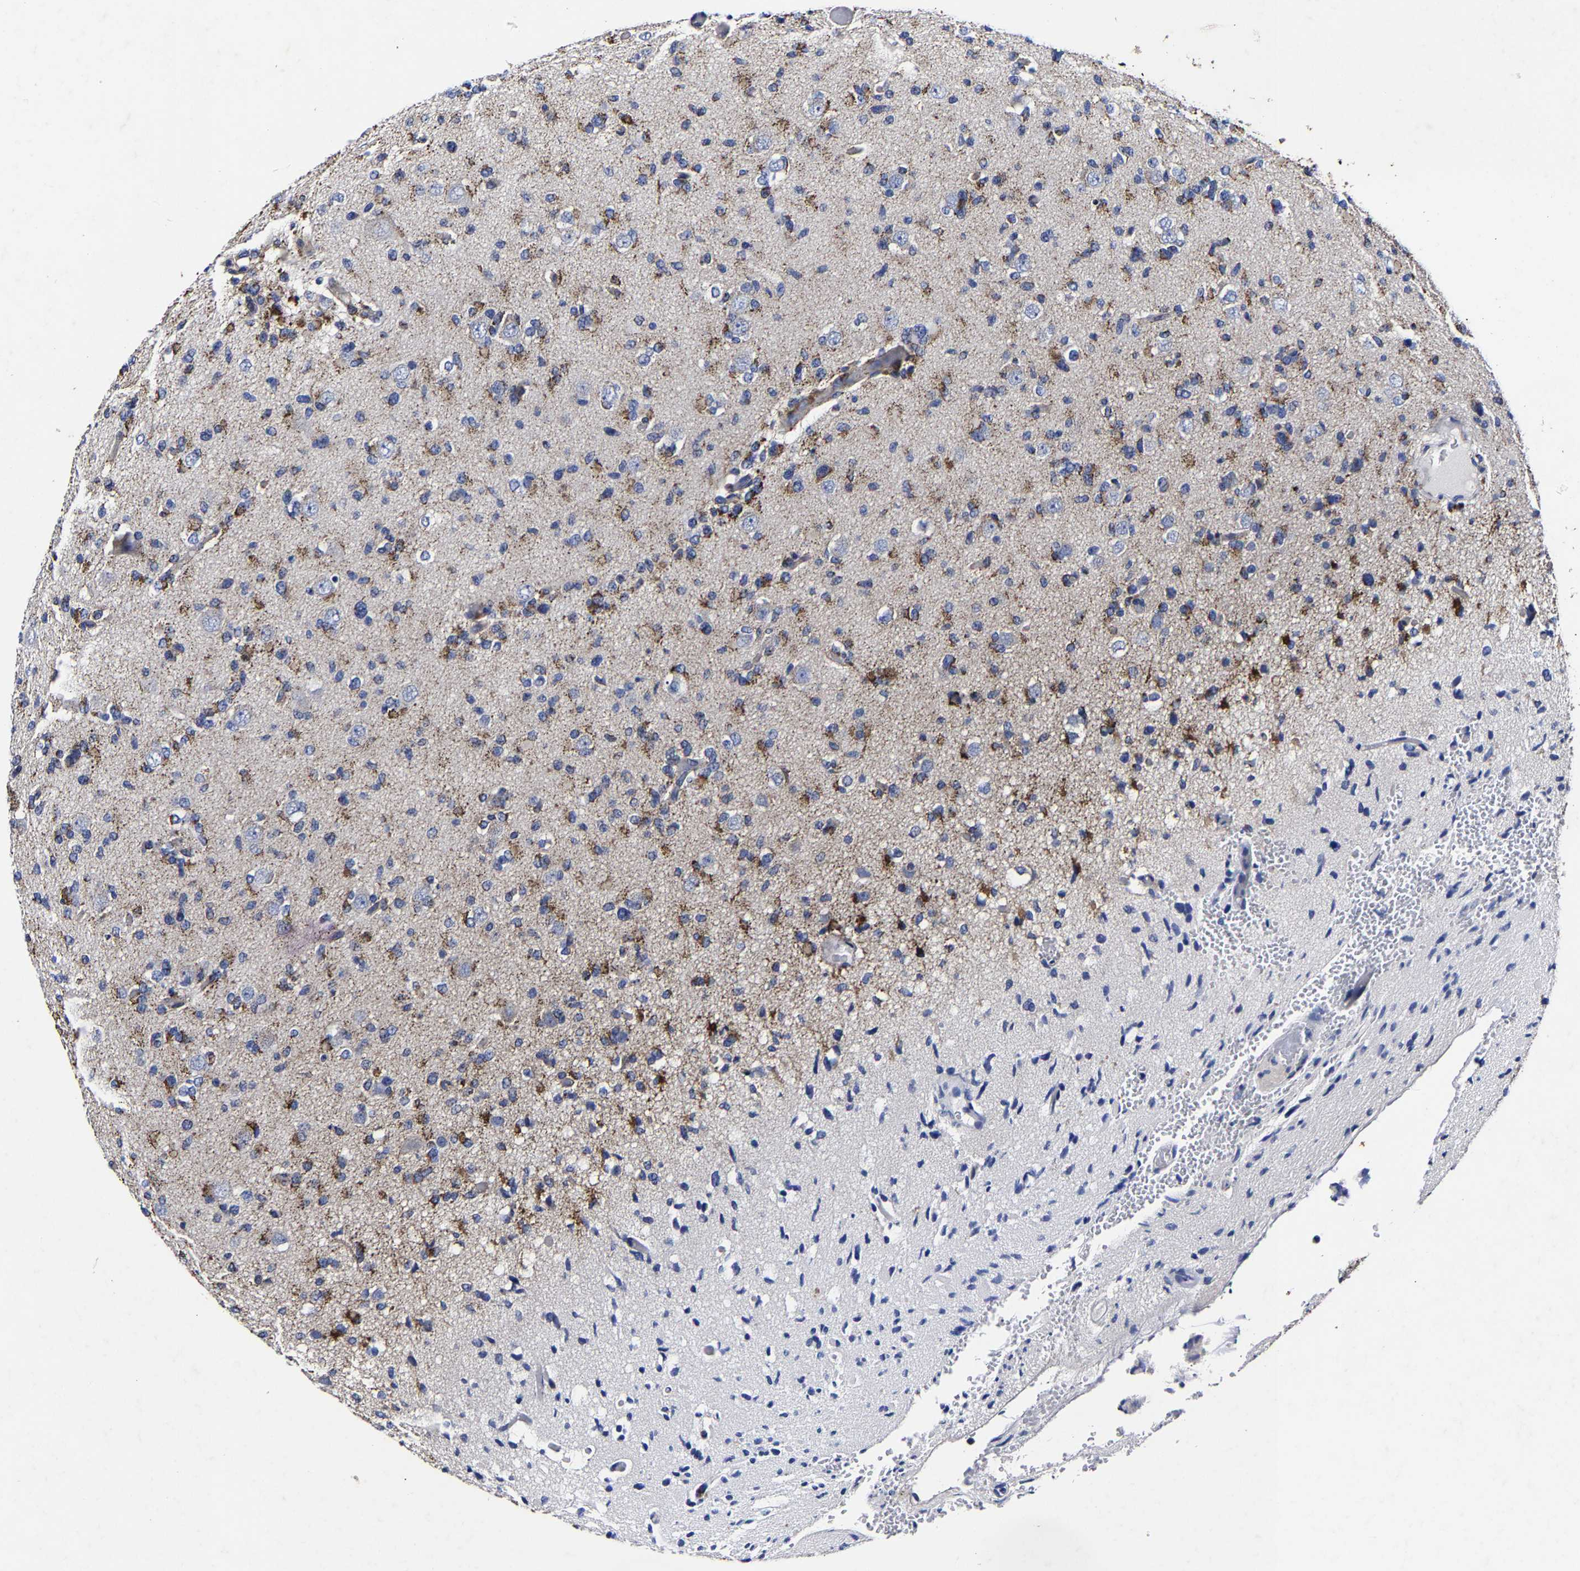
{"staining": {"intensity": "moderate", "quantity": "25%-75%", "location": "cytoplasmic/membranous"}, "tissue": "glioma", "cell_type": "Tumor cells", "image_type": "cancer", "snomed": [{"axis": "morphology", "description": "Glioma, malignant, Low grade"}, {"axis": "topography", "description": "Brain"}], "caption": "Protein staining of low-grade glioma (malignant) tissue demonstrates moderate cytoplasmic/membranous expression in approximately 25%-75% of tumor cells.", "gene": "AASS", "patient": {"sex": "female", "age": 22}}